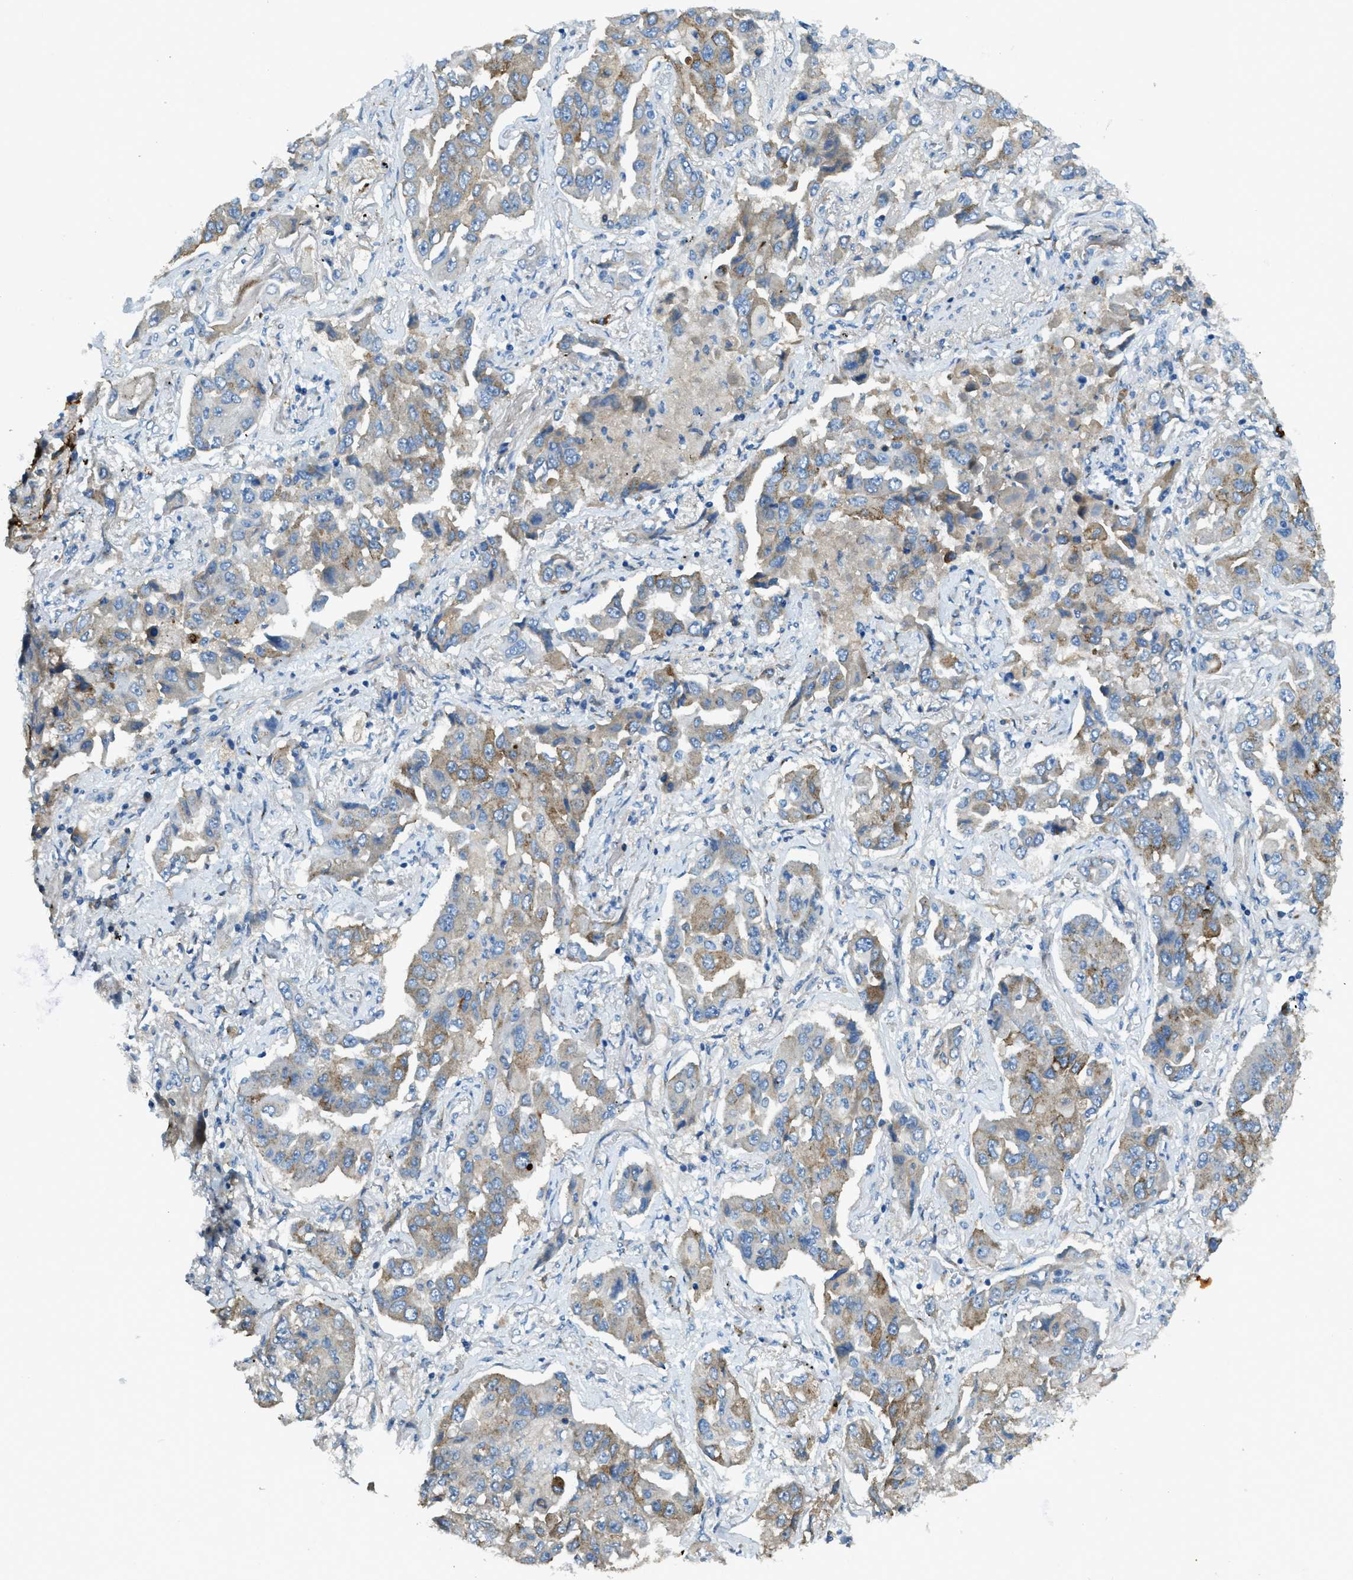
{"staining": {"intensity": "weak", "quantity": "25%-75%", "location": "cytoplasmic/membranous"}, "tissue": "lung cancer", "cell_type": "Tumor cells", "image_type": "cancer", "snomed": [{"axis": "morphology", "description": "Adenocarcinoma, NOS"}, {"axis": "topography", "description": "Lung"}], "caption": "Immunohistochemical staining of lung cancer (adenocarcinoma) demonstrates low levels of weak cytoplasmic/membranous protein expression in approximately 25%-75% of tumor cells.", "gene": "TRIM59", "patient": {"sex": "female", "age": 65}}